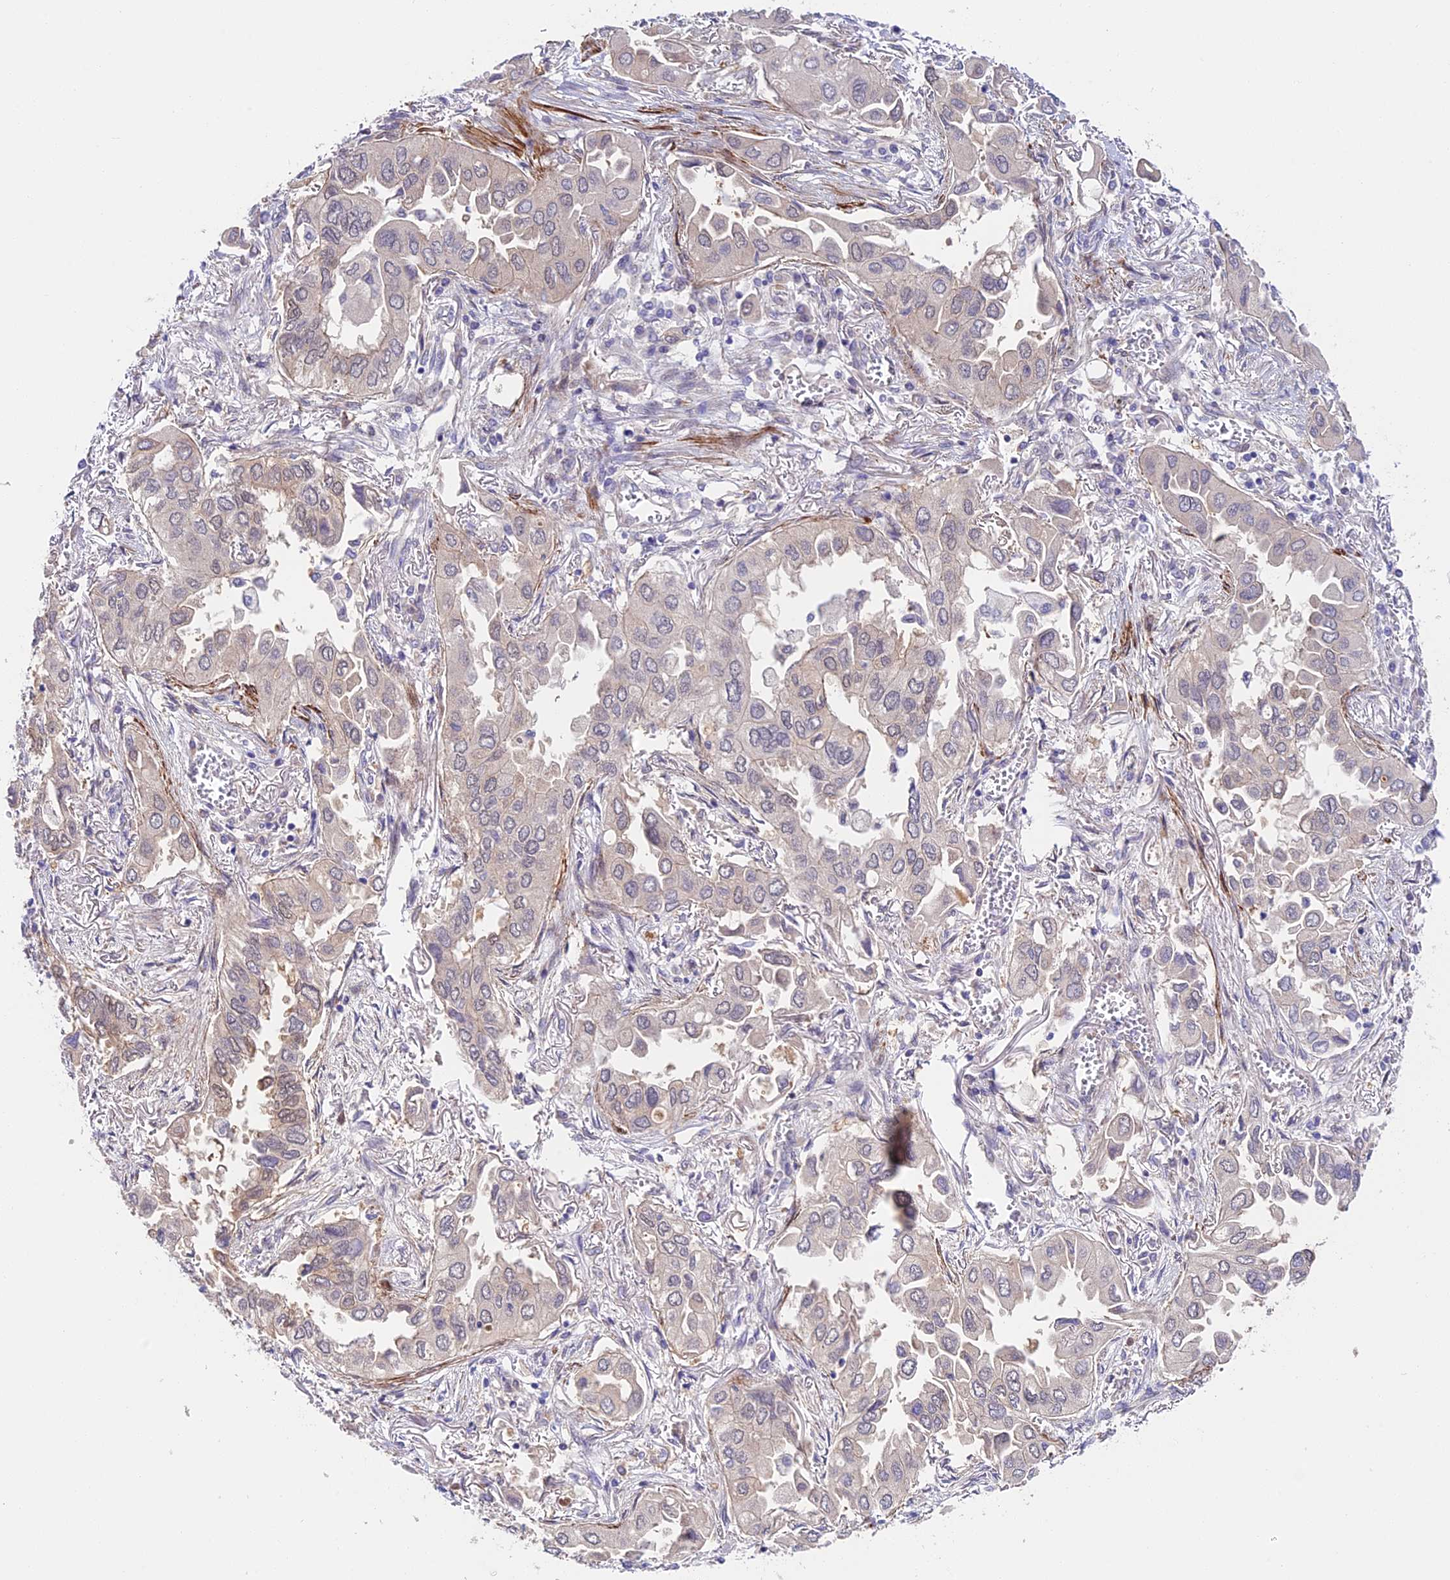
{"staining": {"intensity": "negative", "quantity": "none", "location": "none"}, "tissue": "lung cancer", "cell_type": "Tumor cells", "image_type": "cancer", "snomed": [{"axis": "morphology", "description": "Adenocarcinoma, NOS"}, {"axis": "topography", "description": "Lung"}], "caption": "This is an immunohistochemistry (IHC) micrograph of lung cancer (adenocarcinoma). There is no expression in tumor cells.", "gene": "ANKRD50", "patient": {"sex": "female", "age": 76}}